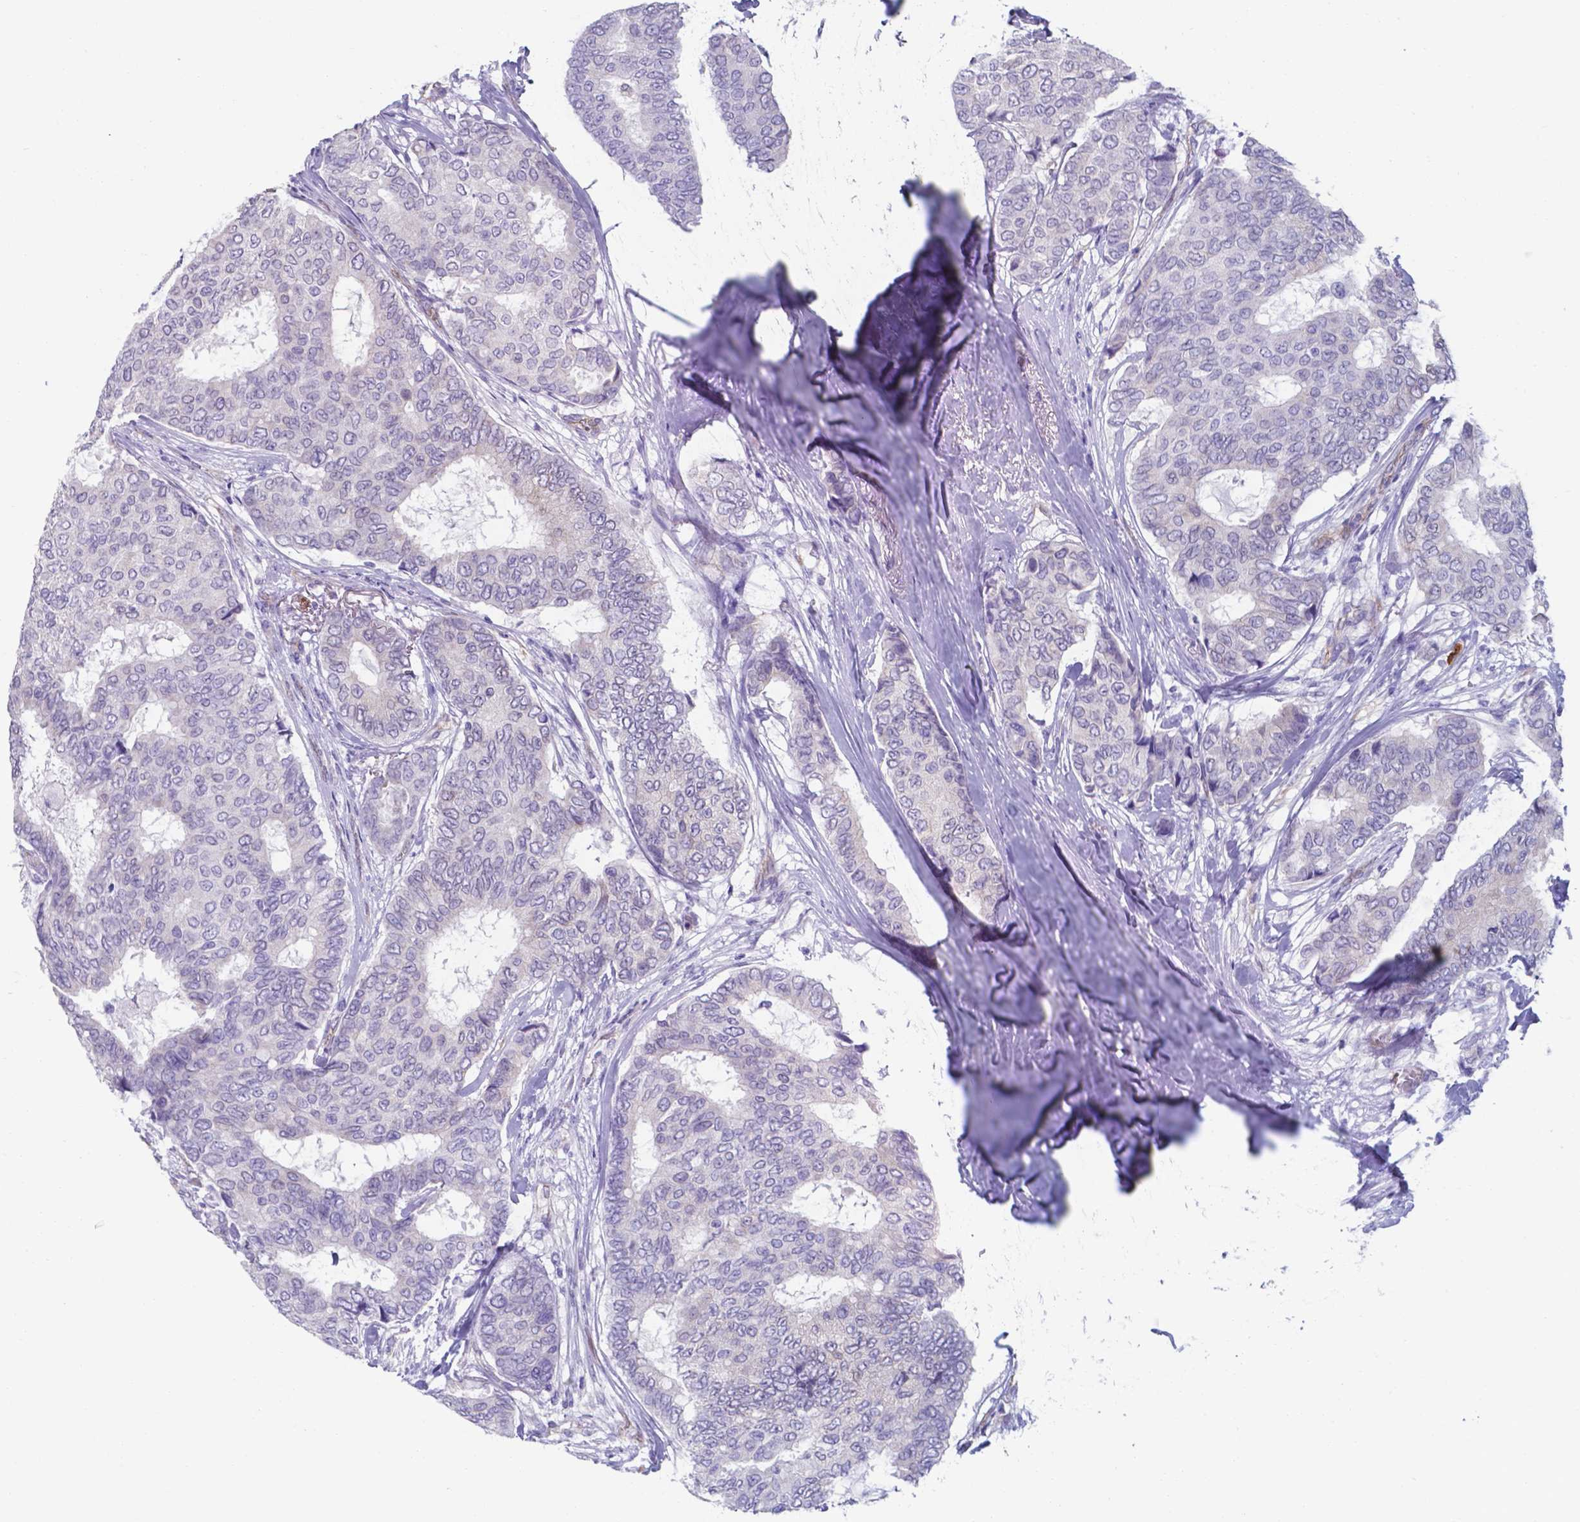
{"staining": {"intensity": "negative", "quantity": "none", "location": "none"}, "tissue": "breast cancer", "cell_type": "Tumor cells", "image_type": "cancer", "snomed": [{"axis": "morphology", "description": "Duct carcinoma"}, {"axis": "topography", "description": "Breast"}], "caption": "High power microscopy micrograph of an IHC micrograph of intraductal carcinoma (breast), revealing no significant positivity in tumor cells.", "gene": "UBE2J1", "patient": {"sex": "female", "age": 75}}